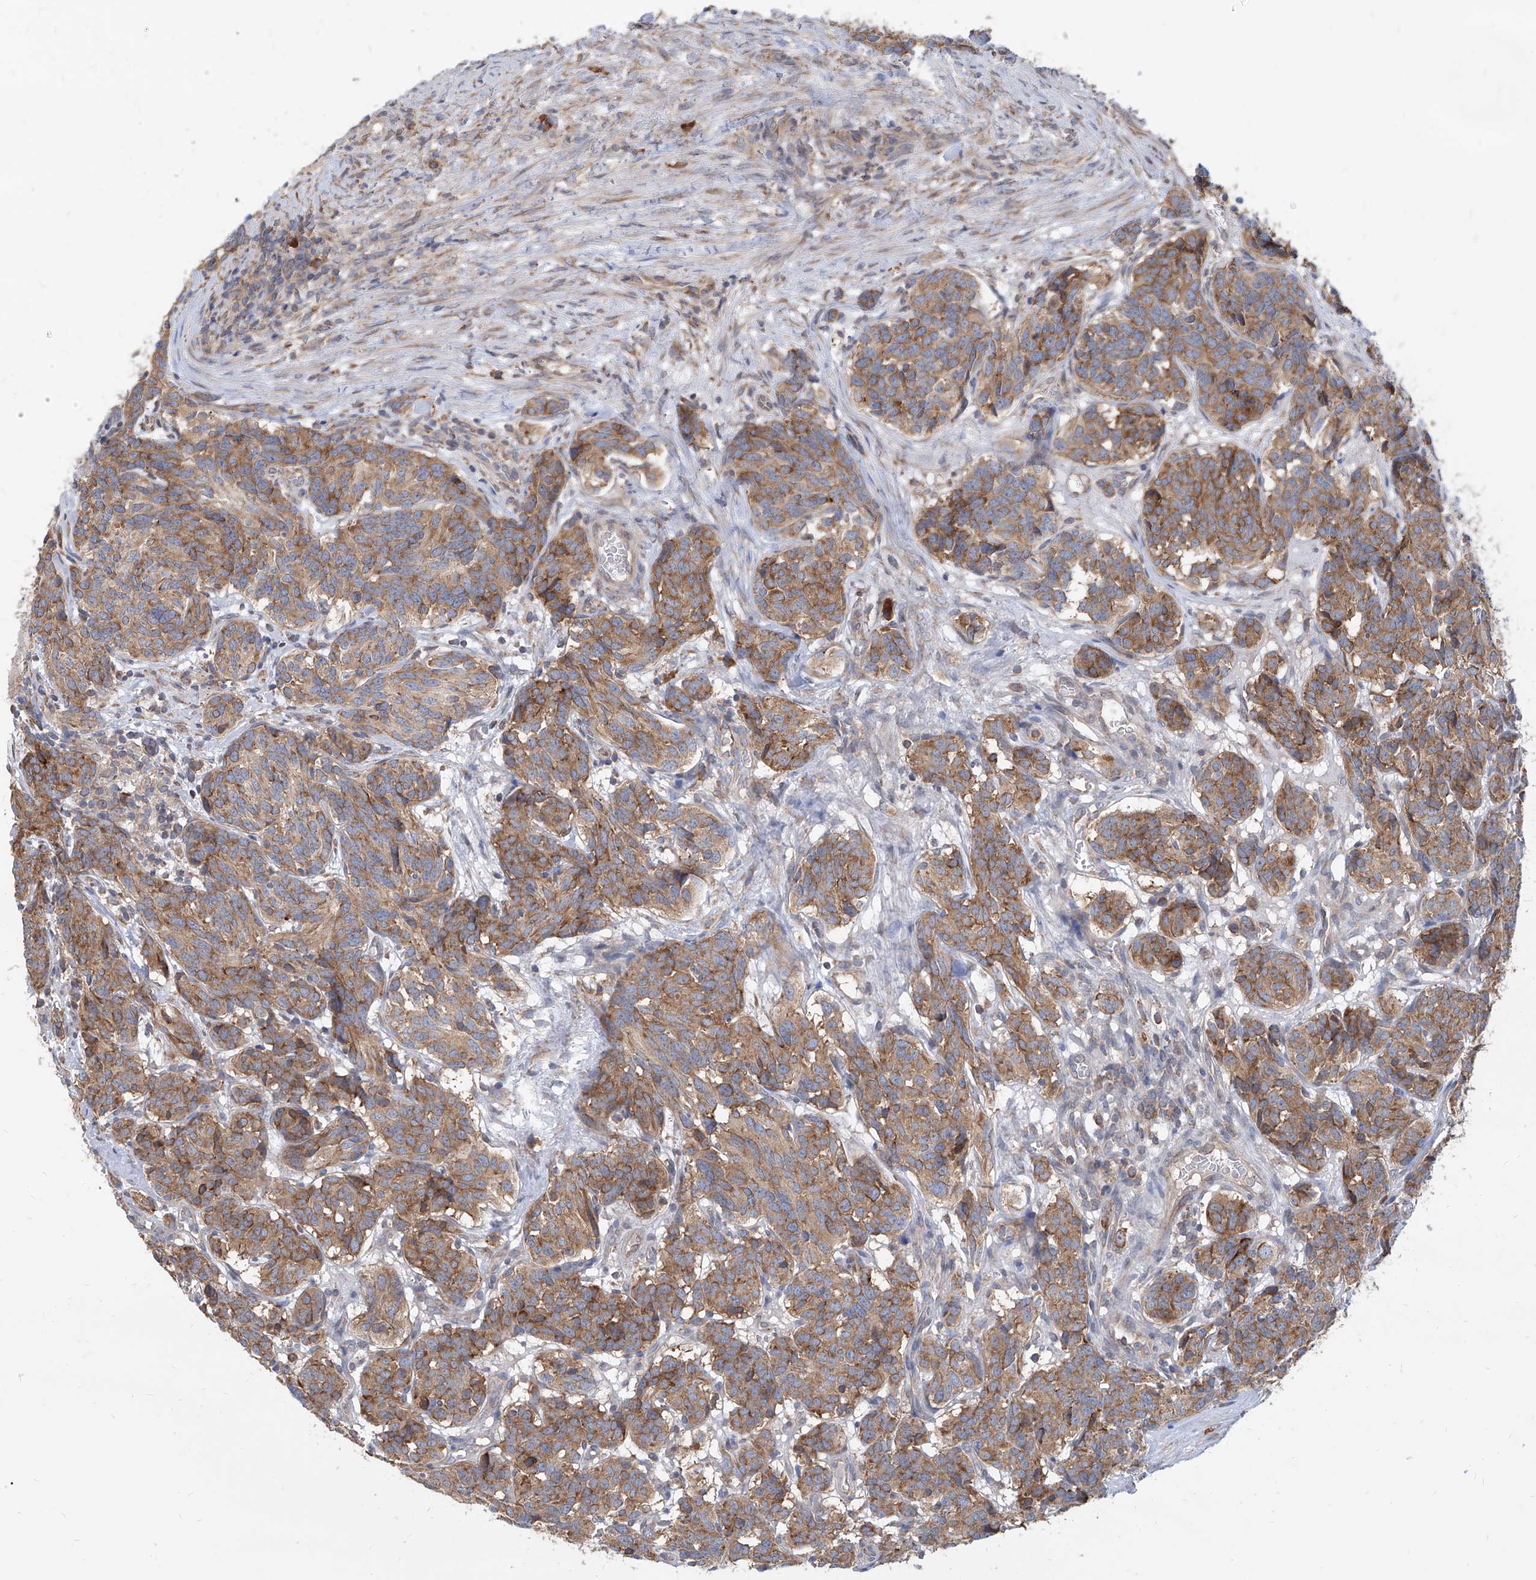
{"staining": {"intensity": "moderate", "quantity": ">75%", "location": "cytoplasmic/membranous"}, "tissue": "carcinoid", "cell_type": "Tumor cells", "image_type": "cancer", "snomed": [{"axis": "morphology", "description": "Carcinoid, malignant, NOS"}, {"axis": "topography", "description": "Lung"}], "caption": "IHC photomicrograph of neoplastic tissue: malignant carcinoid stained using immunohistochemistry shows medium levels of moderate protein expression localized specifically in the cytoplasmic/membranous of tumor cells, appearing as a cytoplasmic/membranous brown color.", "gene": "FAM83B", "patient": {"sex": "female", "age": 46}}